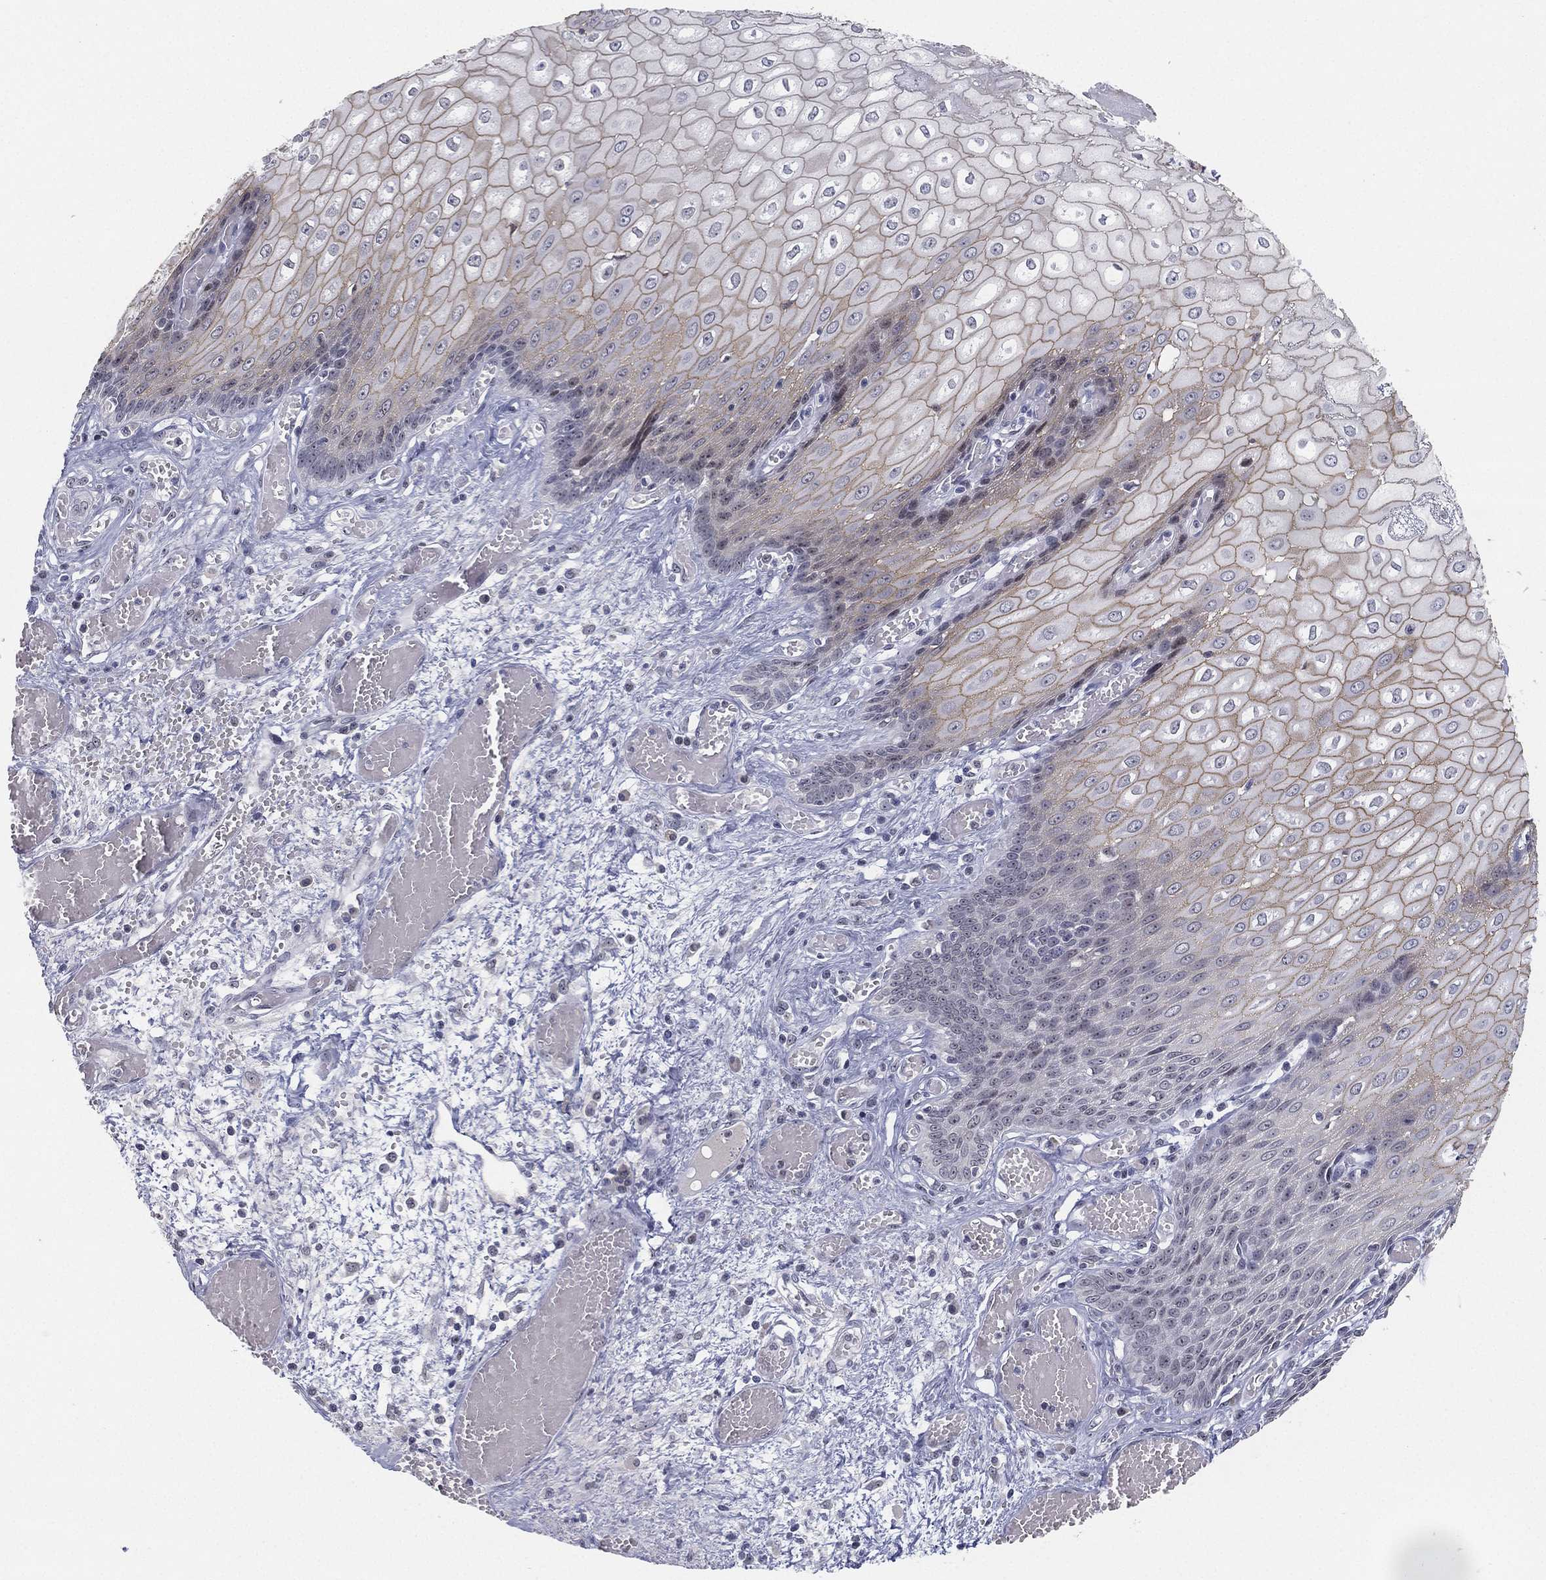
{"staining": {"intensity": "strong", "quantity": "<25%", "location": "cytoplasmic/membranous"}, "tissue": "esophagus", "cell_type": "Squamous epithelial cells", "image_type": "normal", "snomed": [{"axis": "morphology", "description": "Normal tissue, NOS"}, {"axis": "topography", "description": "Esophagus"}], "caption": "An immunohistochemistry photomicrograph of benign tissue is shown. Protein staining in brown shows strong cytoplasmic/membranous positivity in esophagus within squamous epithelial cells.", "gene": "MS4A8", "patient": {"sex": "male", "age": 58}}